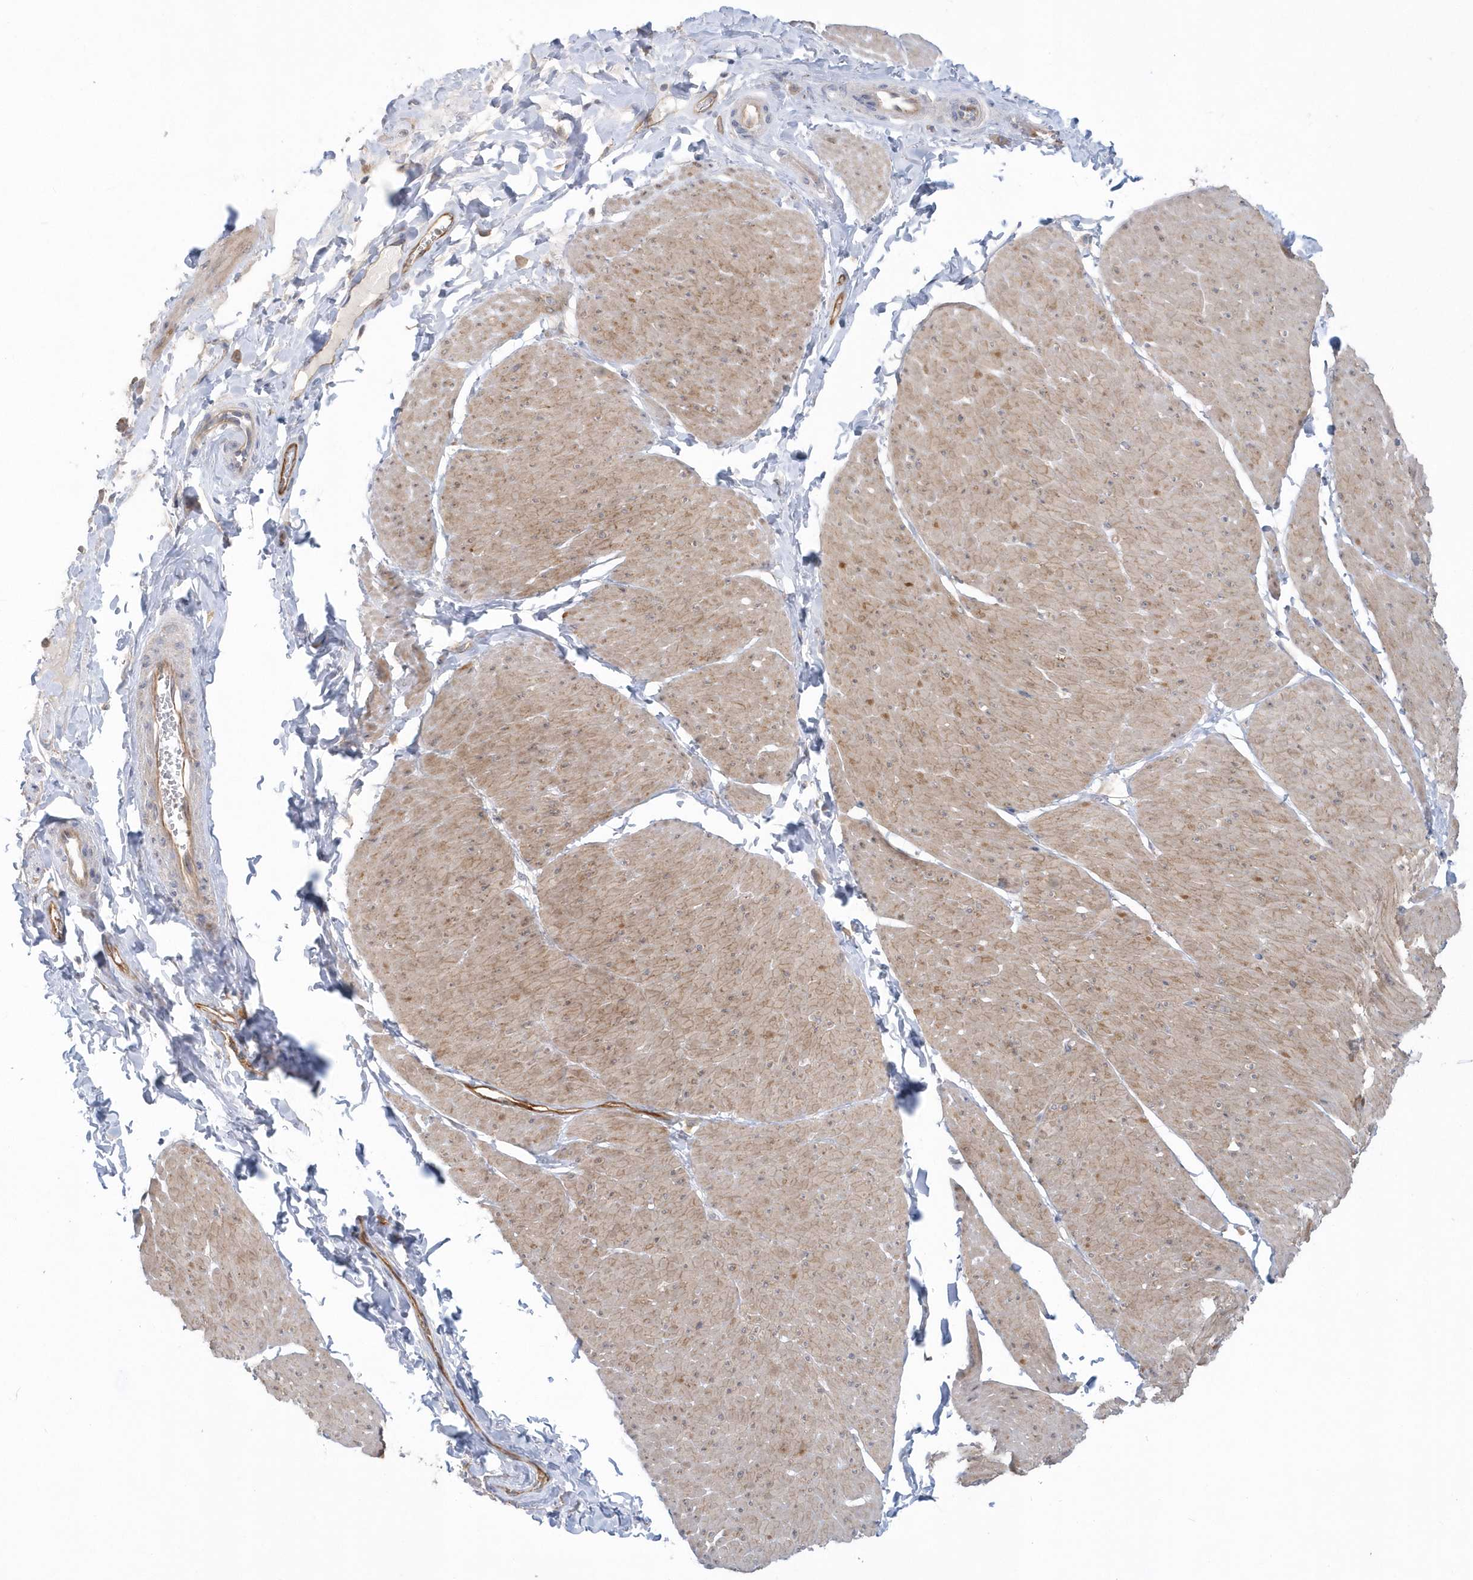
{"staining": {"intensity": "moderate", "quantity": ">75%", "location": "cytoplasmic/membranous"}, "tissue": "smooth muscle", "cell_type": "Smooth muscle cells", "image_type": "normal", "snomed": [{"axis": "morphology", "description": "Urothelial carcinoma, High grade"}, {"axis": "topography", "description": "Urinary bladder"}], "caption": "DAB immunohistochemical staining of unremarkable smooth muscle shows moderate cytoplasmic/membranous protein positivity in about >75% of smooth muscle cells. The staining was performed using DAB (3,3'-diaminobenzidine), with brown indicating positive protein expression. Nuclei are stained blue with hematoxylin.", "gene": "RAI14", "patient": {"sex": "male", "age": 46}}